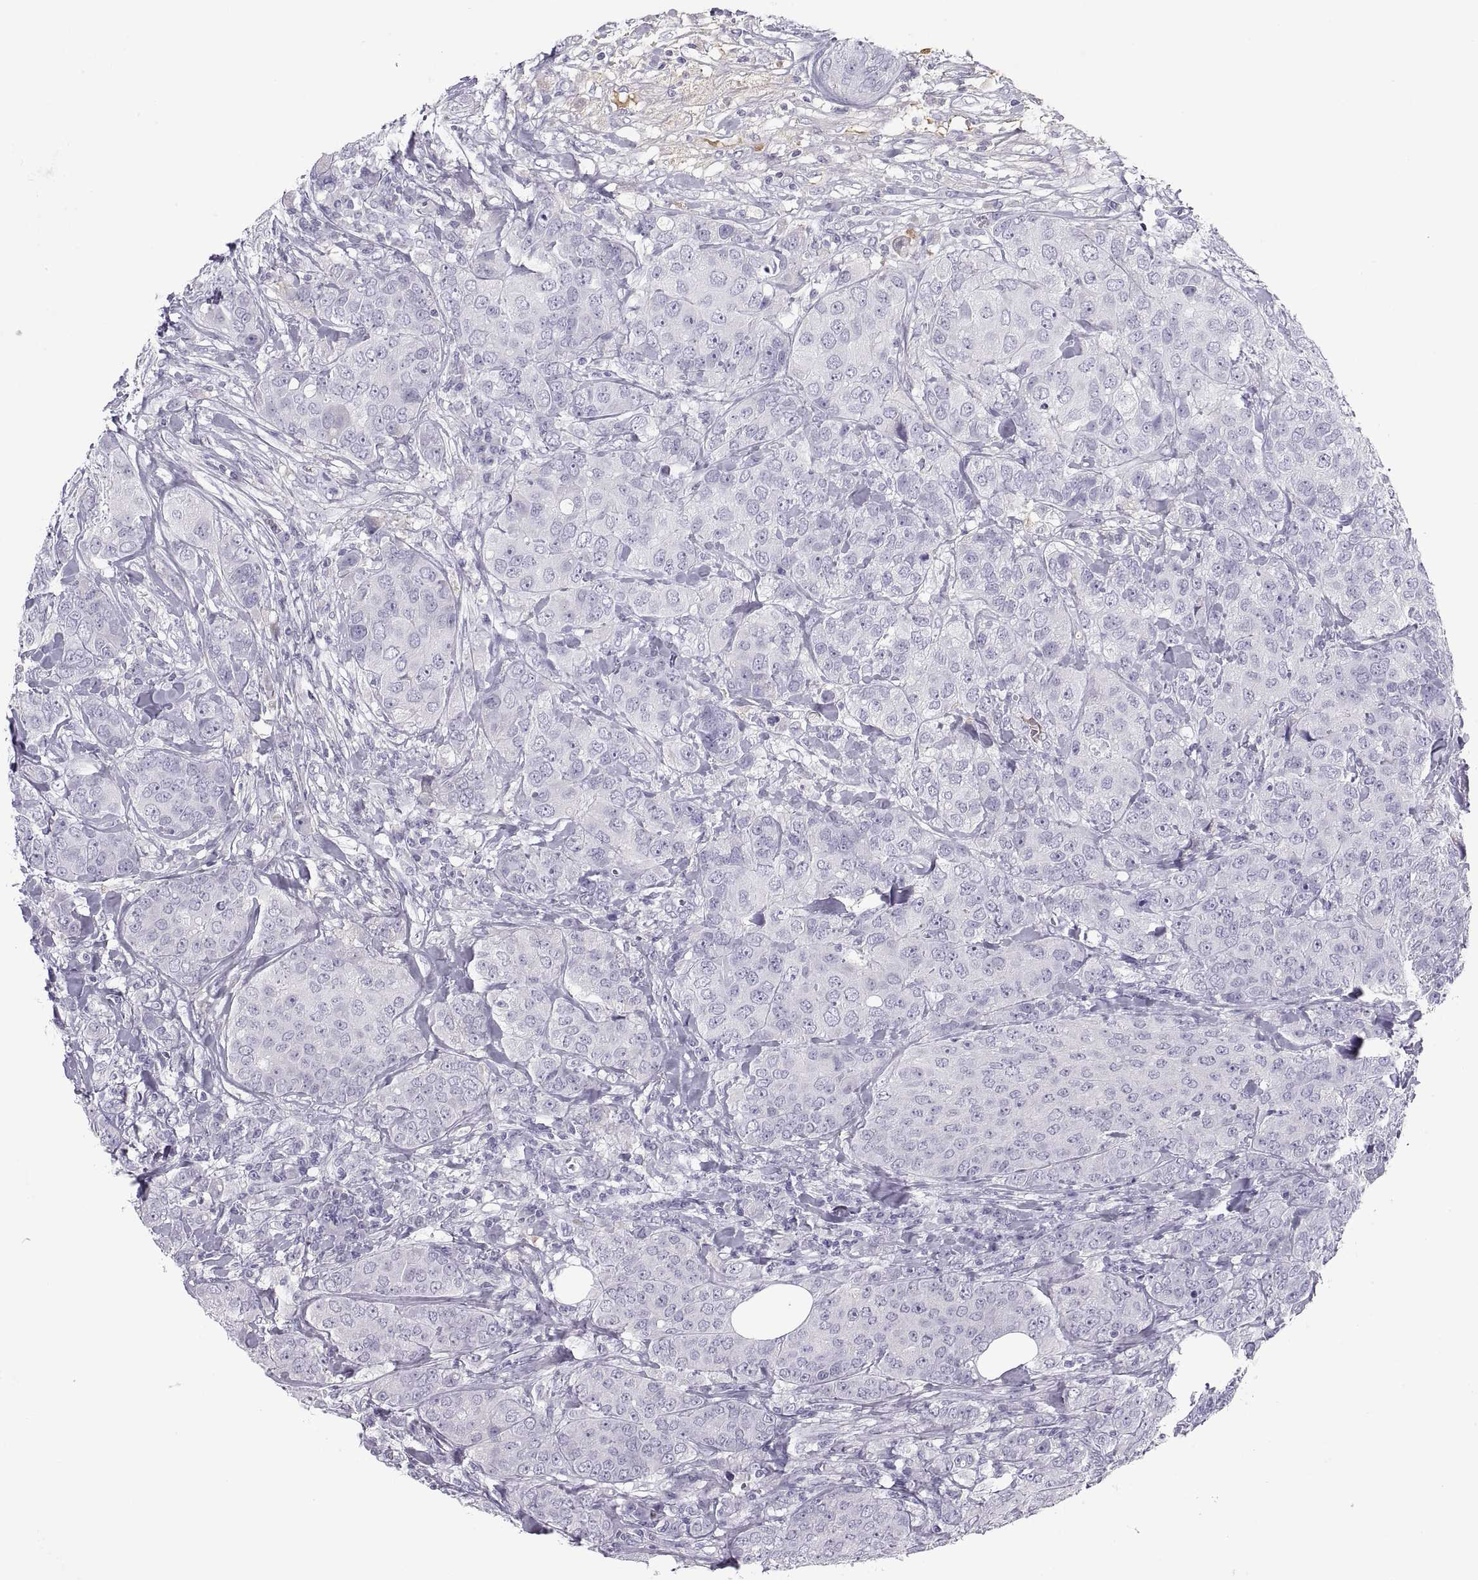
{"staining": {"intensity": "negative", "quantity": "none", "location": "none"}, "tissue": "breast cancer", "cell_type": "Tumor cells", "image_type": "cancer", "snomed": [{"axis": "morphology", "description": "Duct carcinoma"}, {"axis": "topography", "description": "Breast"}], "caption": "DAB immunohistochemical staining of breast cancer (intraductal carcinoma) demonstrates no significant expression in tumor cells.", "gene": "MAGEB2", "patient": {"sex": "female", "age": 43}}